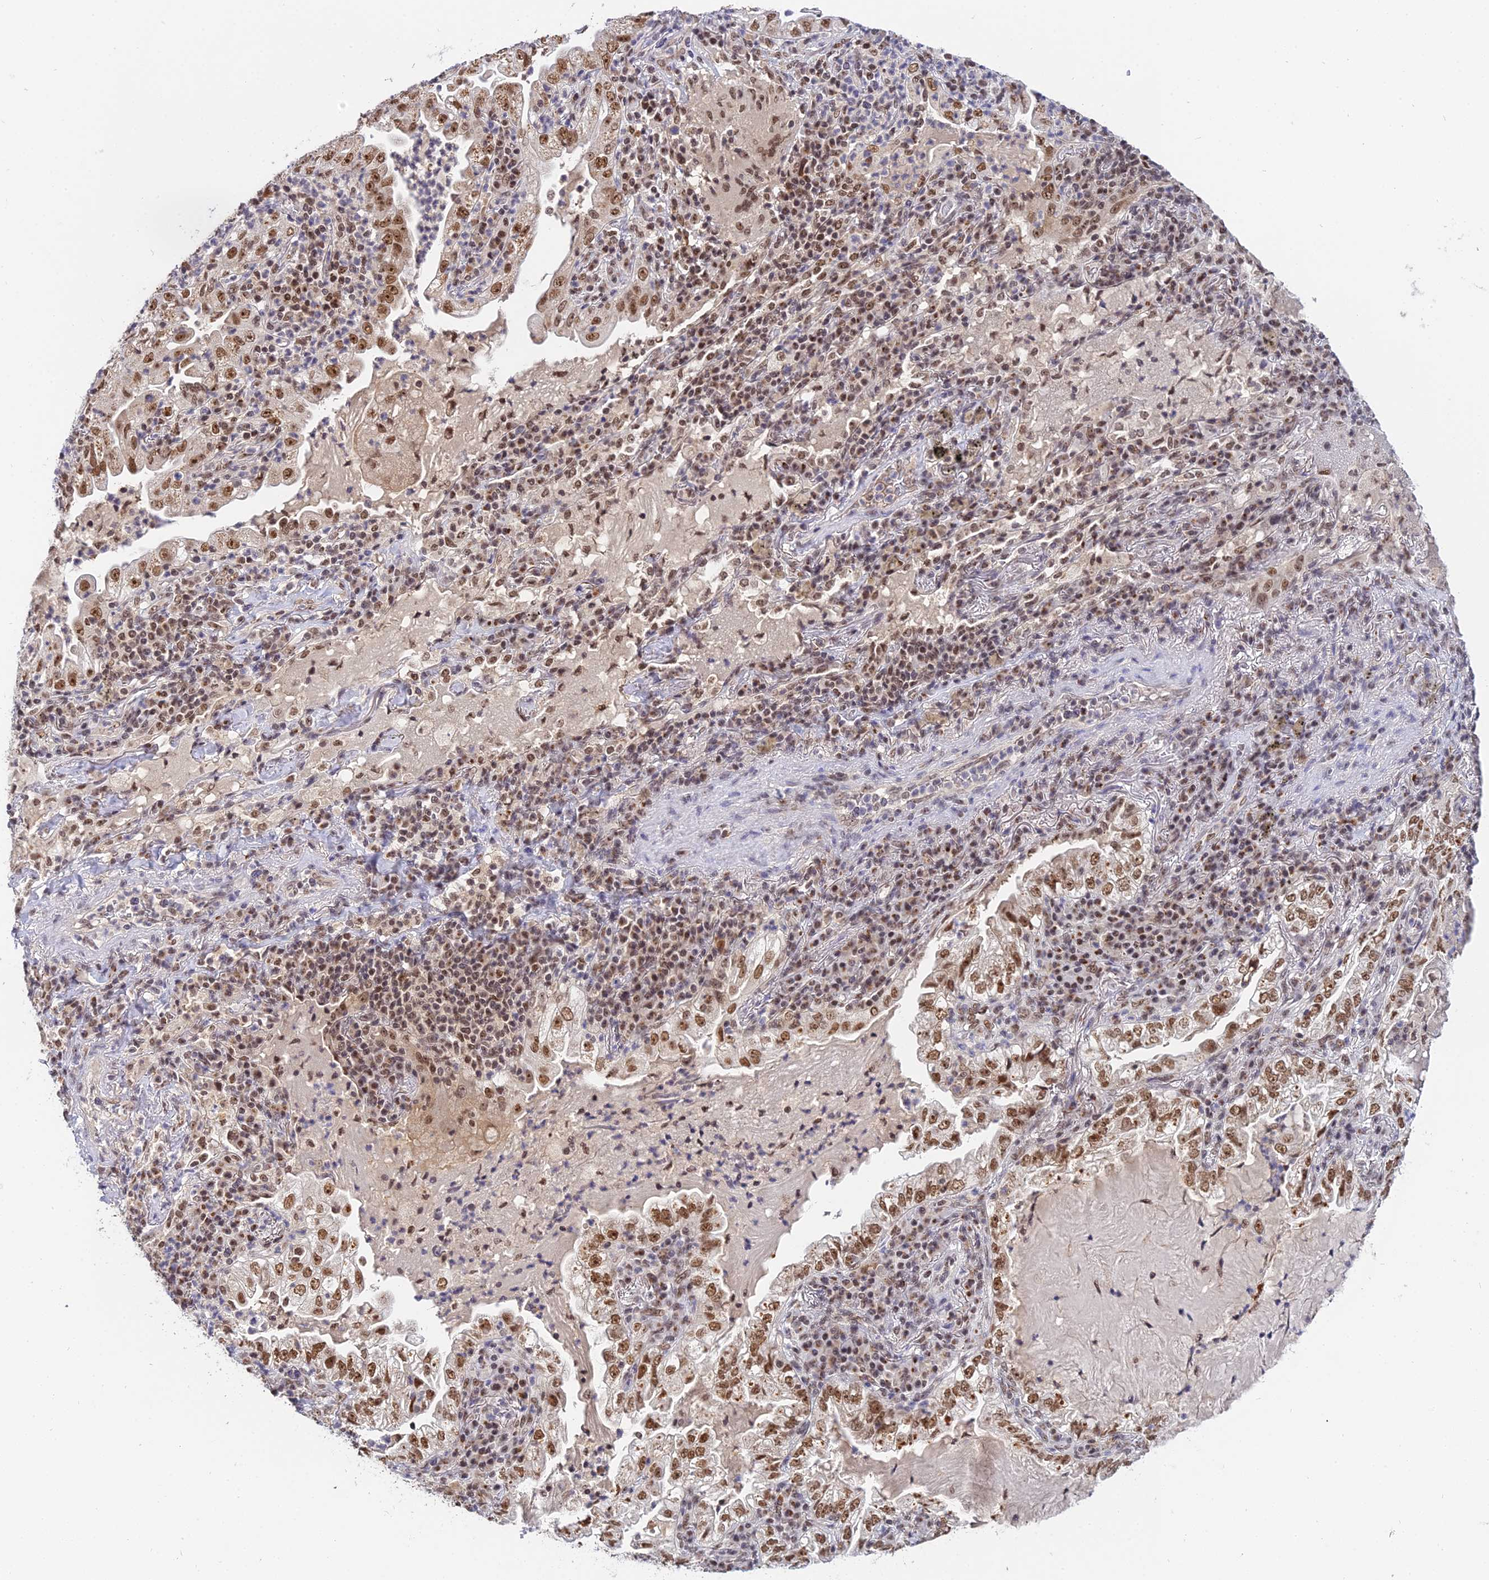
{"staining": {"intensity": "moderate", "quantity": ">75%", "location": "nuclear"}, "tissue": "lung cancer", "cell_type": "Tumor cells", "image_type": "cancer", "snomed": [{"axis": "morphology", "description": "Adenocarcinoma, NOS"}, {"axis": "topography", "description": "Lung"}], "caption": "IHC of lung cancer (adenocarcinoma) reveals medium levels of moderate nuclear staining in approximately >75% of tumor cells. The staining was performed using DAB (3,3'-diaminobenzidine), with brown indicating positive protein expression. Nuclei are stained blue with hematoxylin.", "gene": "EXOSC3", "patient": {"sex": "female", "age": 73}}